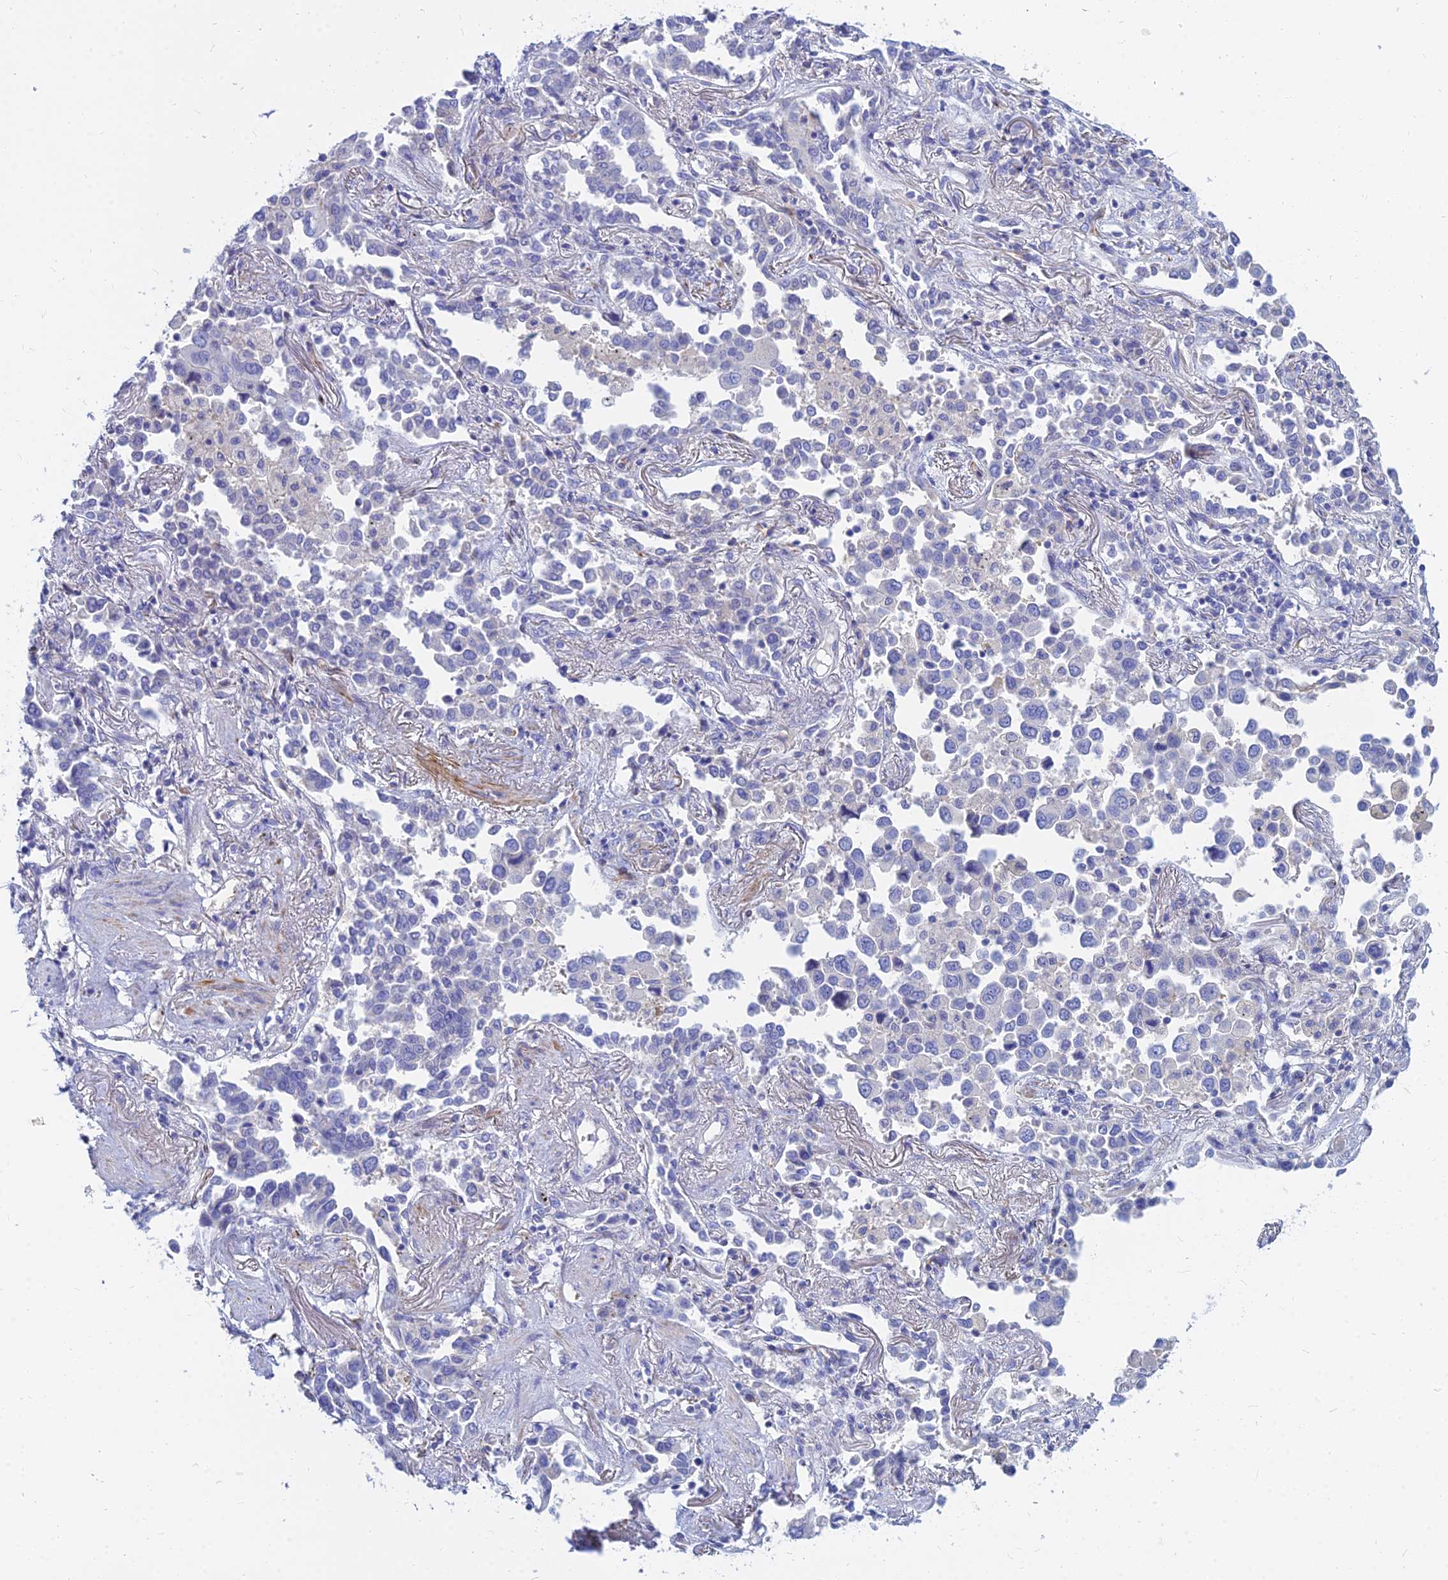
{"staining": {"intensity": "negative", "quantity": "none", "location": "none"}, "tissue": "lung cancer", "cell_type": "Tumor cells", "image_type": "cancer", "snomed": [{"axis": "morphology", "description": "Adenocarcinoma, NOS"}, {"axis": "topography", "description": "Lung"}], "caption": "Photomicrograph shows no significant protein staining in tumor cells of lung adenocarcinoma. Brightfield microscopy of immunohistochemistry stained with DAB (3,3'-diaminobenzidine) (brown) and hematoxylin (blue), captured at high magnification.", "gene": "ZNF552", "patient": {"sex": "male", "age": 67}}